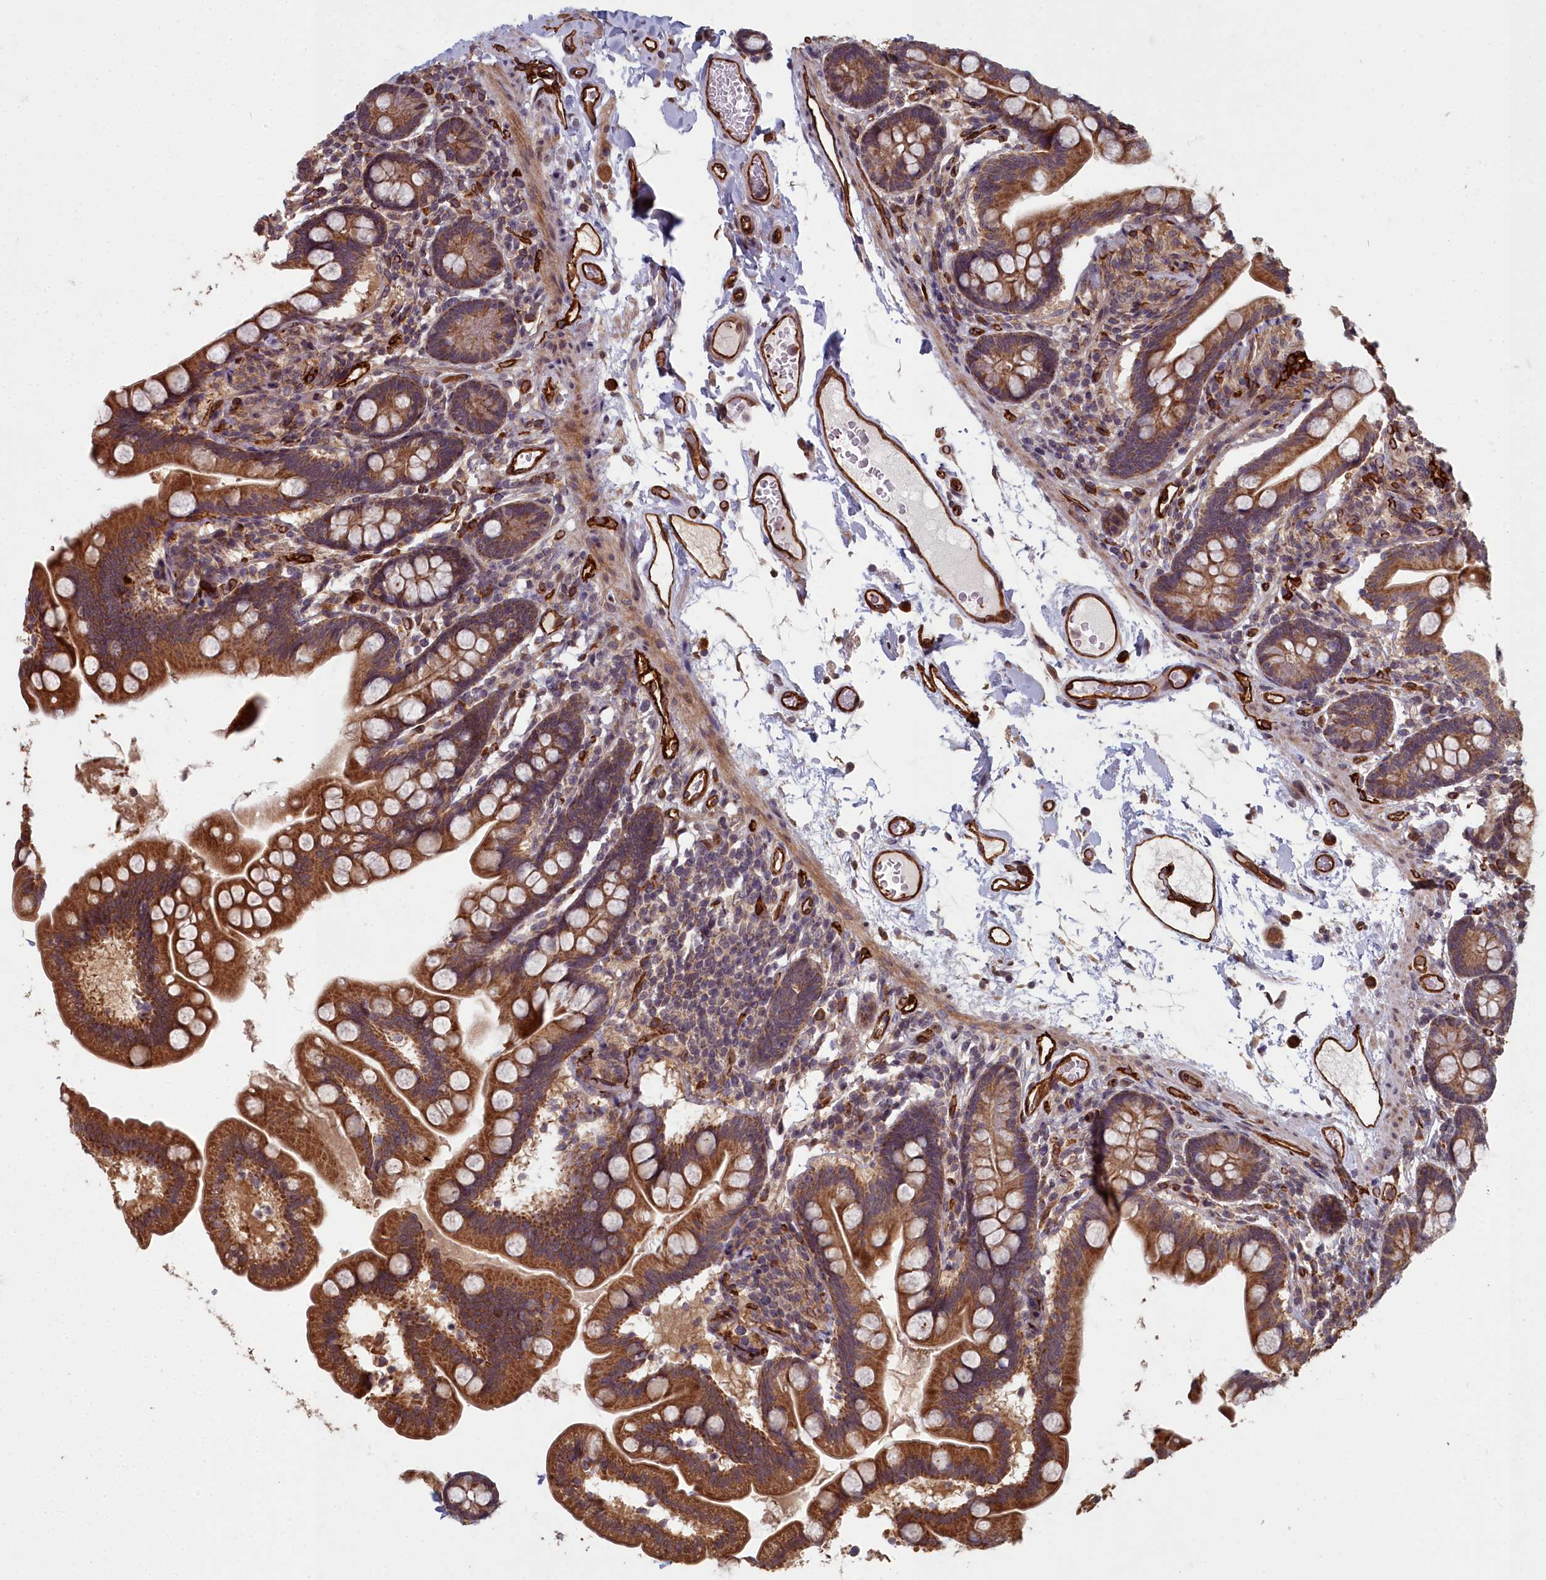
{"staining": {"intensity": "strong", "quantity": ">75%", "location": "cytoplasmic/membranous"}, "tissue": "small intestine", "cell_type": "Glandular cells", "image_type": "normal", "snomed": [{"axis": "morphology", "description": "Normal tissue, NOS"}, {"axis": "topography", "description": "Small intestine"}], "caption": "Small intestine stained with a protein marker exhibits strong staining in glandular cells.", "gene": "TSPYL4", "patient": {"sex": "female", "age": 64}}